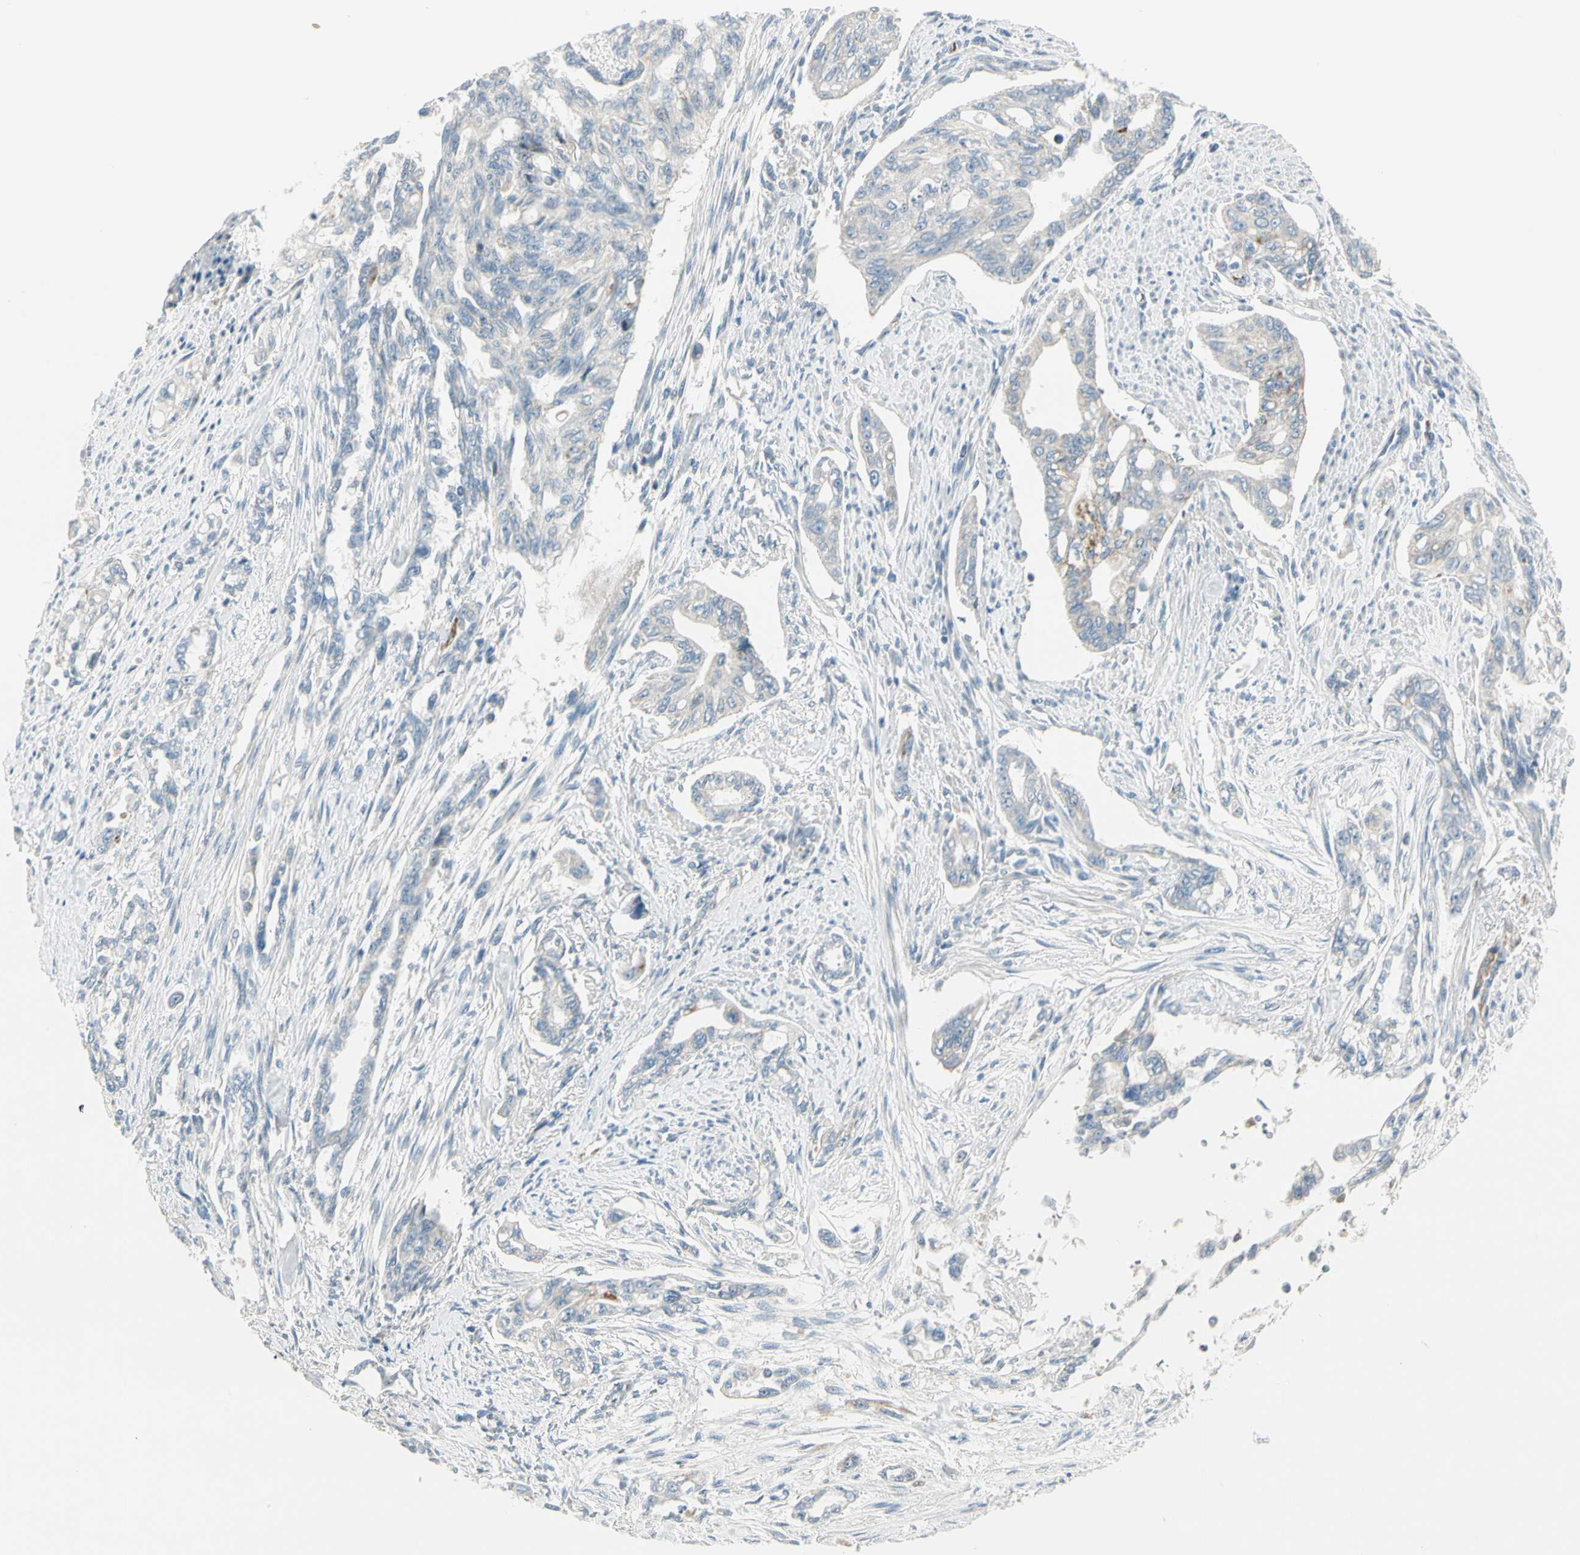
{"staining": {"intensity": "negative", "quantity": "none", "location": "none"}, "tissue": "pancreatic cancer", "cell_type": "Tumor cells", "image_type": "cancer", "snomed": [{"axis": "morphology", "description": "Normal tissue, NOS"}, {"axis": "topography", "description": "Pancreas"}], "caption": "DAB immunohistochemical staining of human pancreatic cancer displays no significant expression in tumor cells.", "gene": "SLC6A15", "patient": {"sex": "male", "age": 42}}